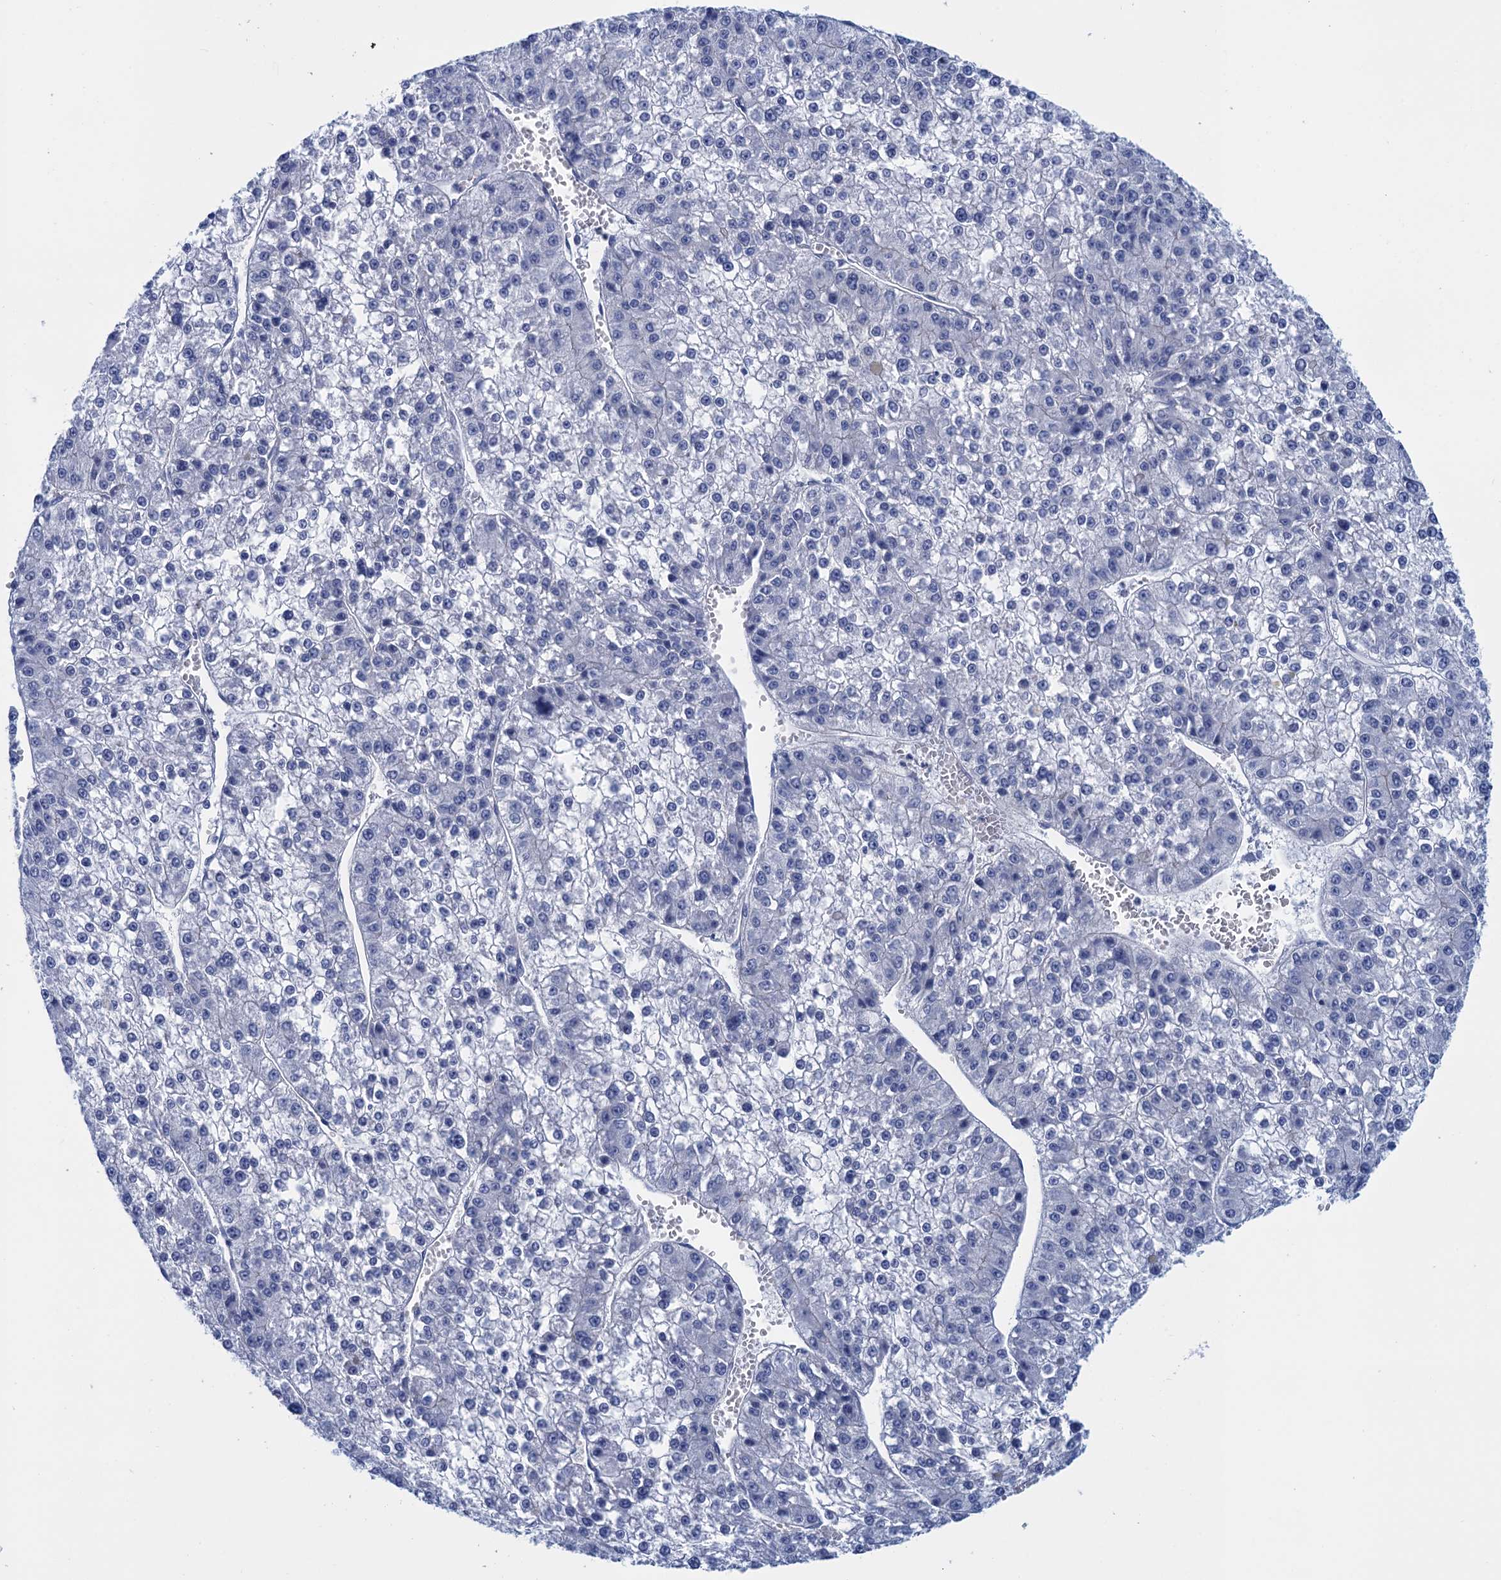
{"staining": {"intensity": "negative", "quantity": "none", "location": "none"}, "tissue": "liver cancer", "cell_type": "Tumor cells", "image_type": "cancer", "snomed": [{"axis": "morphology", "description": "Carcinoma, Hepatocellular, NOS"}, {"axis": "topography", "description": "Liver"}], "caption": "Tumor cells show no significant expression in liver cancer (hepatocellular carcinoma).", "gene": "CALML5", "patient": {"sex": "female", "age": 73}}